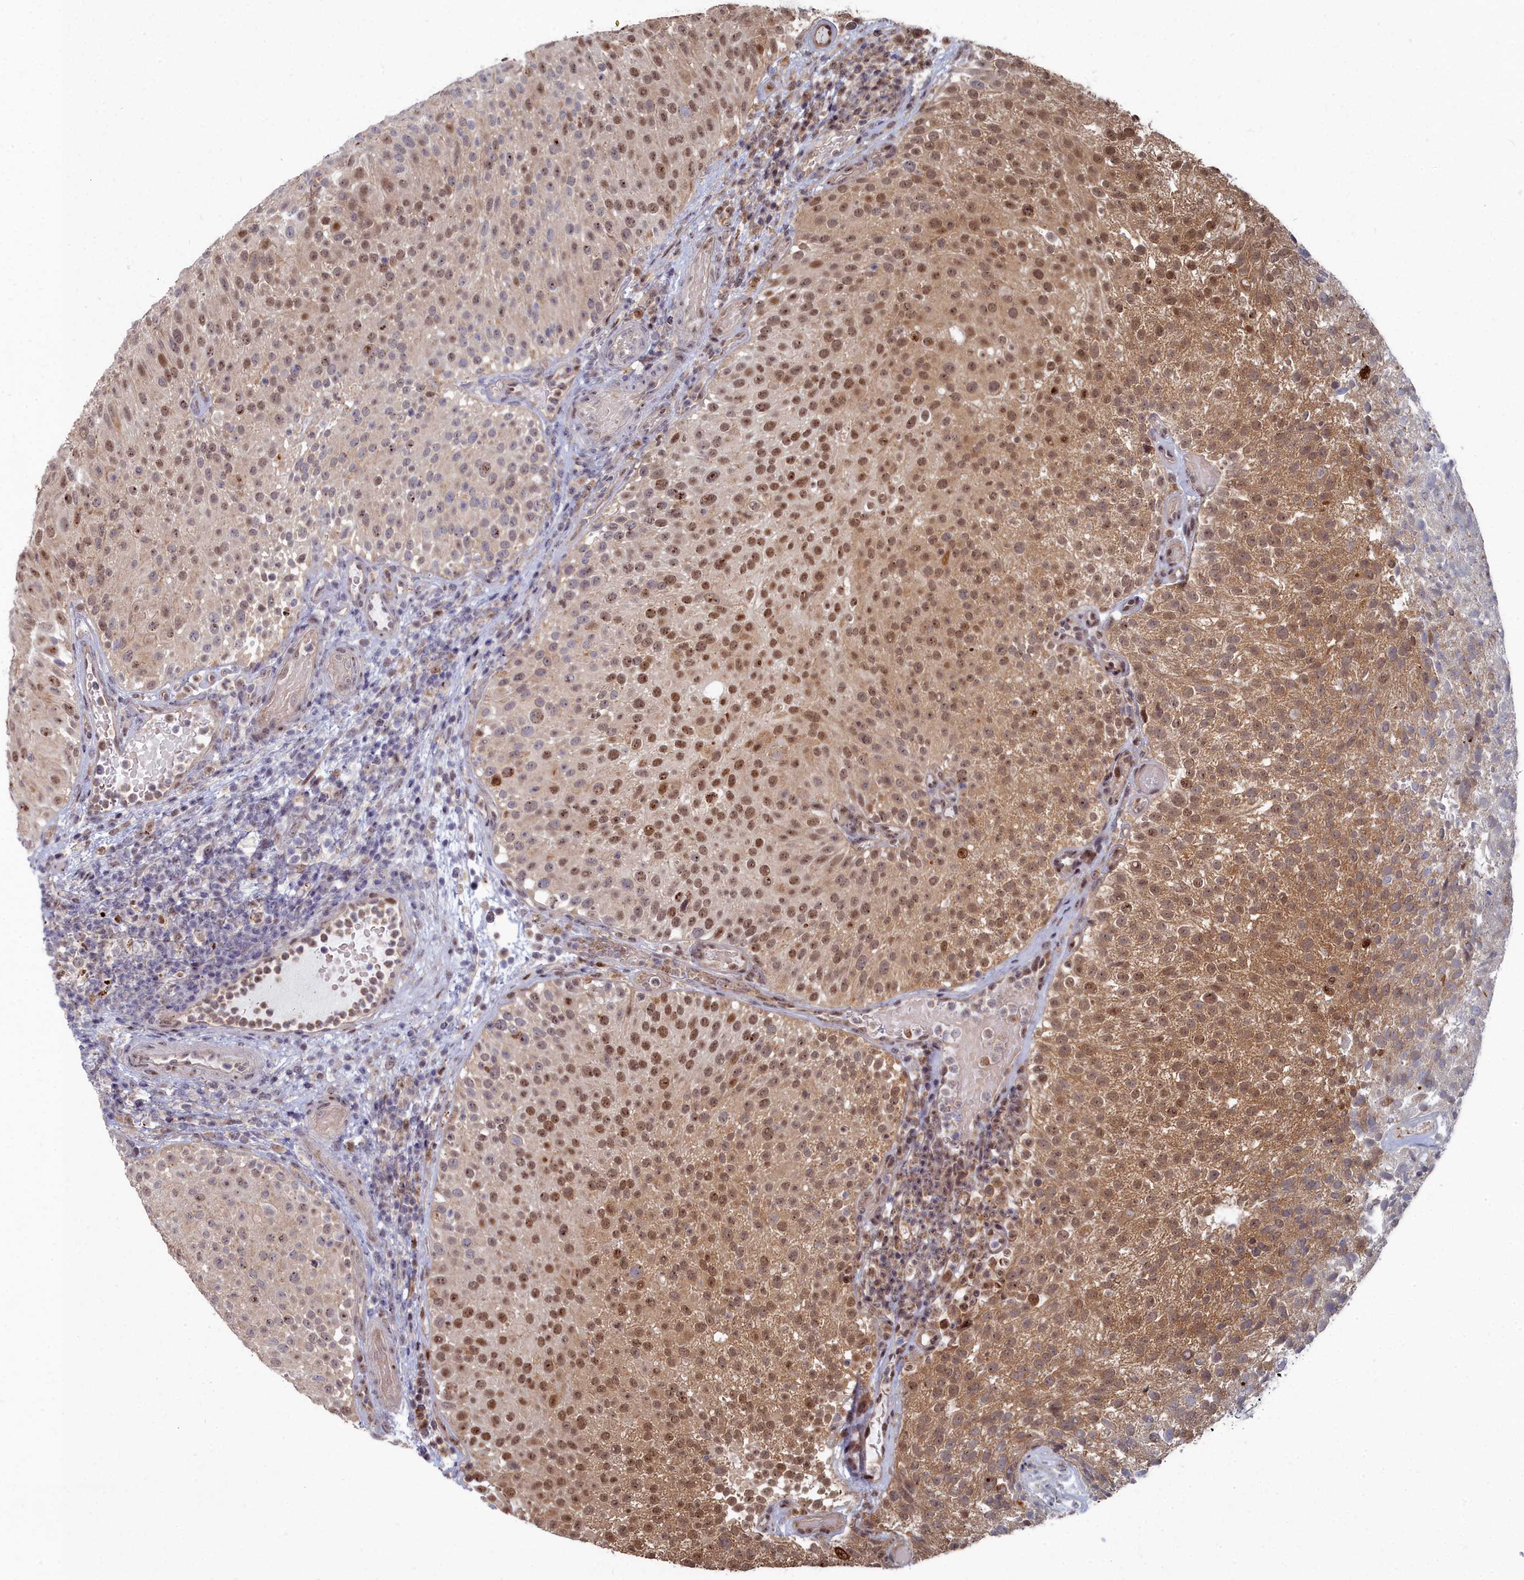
{"staining": {"intensity": "moderate", "quantity": "25%-75%", "location": "cytoplasmic/membranous,nuclear"}, "tissue": "urothelial cancer", "cell_type": "Tumor cells", "image_type": "cancer", "snomed": [{"axis": "morphology", "description": "Urothelial carcinoma, Low grade"}, {"axis": "topography", "description": "Urinary bladder"}], "caption": "IHC image of neoplastic tissue: urothelial carcinoma (low-grade) stained using IHC shows medium levels of moderate protein expression localized specifically in the cytoplasmic/membranous and nuclear of tumor cells, appearing as a cytoplasmic/membranous and nuclear brown color.", "gene": "RPS27A", "patient": {"sex": "male", "age": 78}}